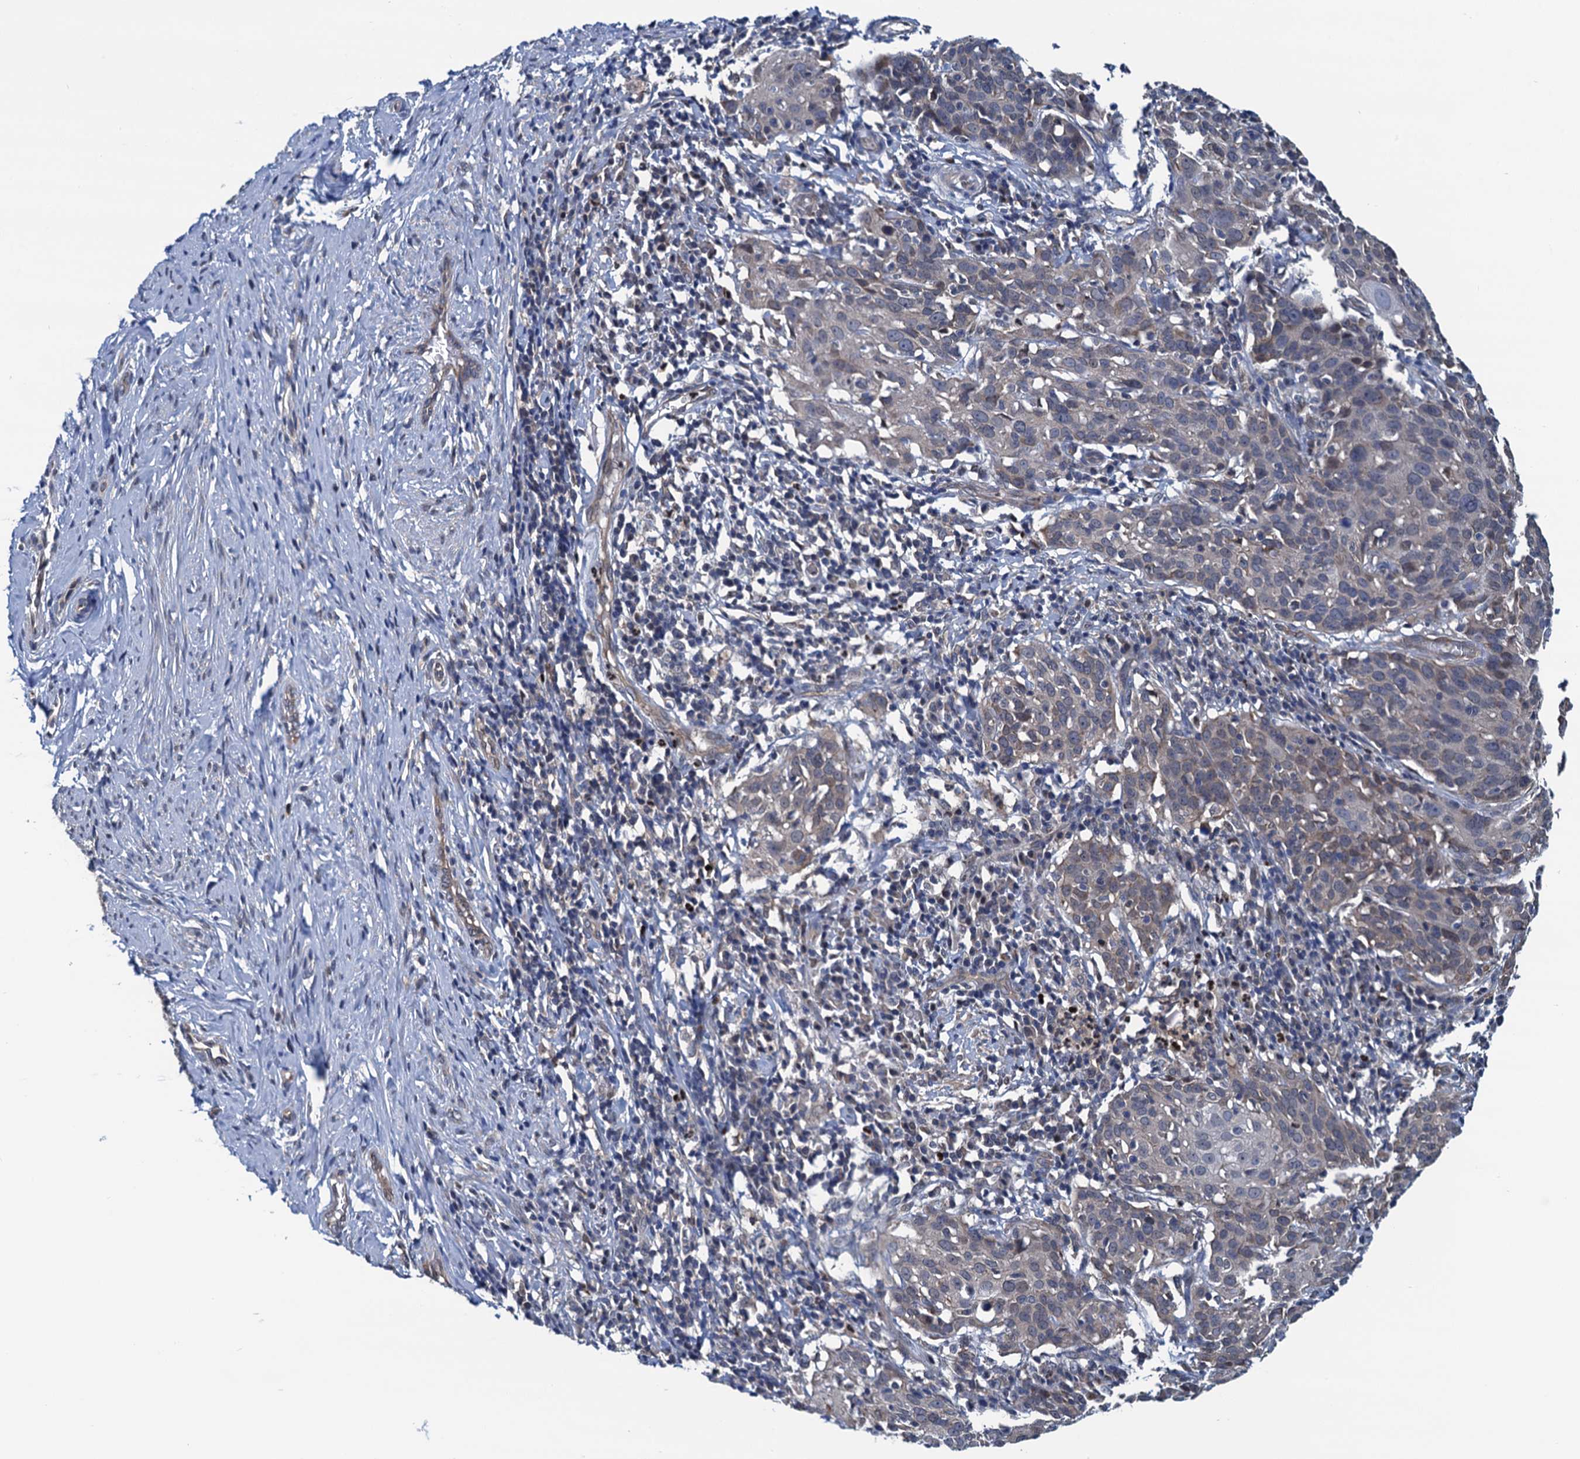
{"staining": {"intensity": "weak", "quantity": "<25%", "location": "cytoplasmic/membranous"}, "tissue": "cervical cancer", "cell_type": "Tumor cells", "image_type": "cancer", "snomed": [{"axis": "morphology", "description": "Squamous cell carcinoma, NOS"}, {"axis": "topography", "description": "Cervix"}], "caption": "High power microscopy image of an IHC histopathology image of cervical cancer, revealing no significant positivity in tumor cells.", "gene": "RNF125", "patient": {"sex": "female", "age": 50}}